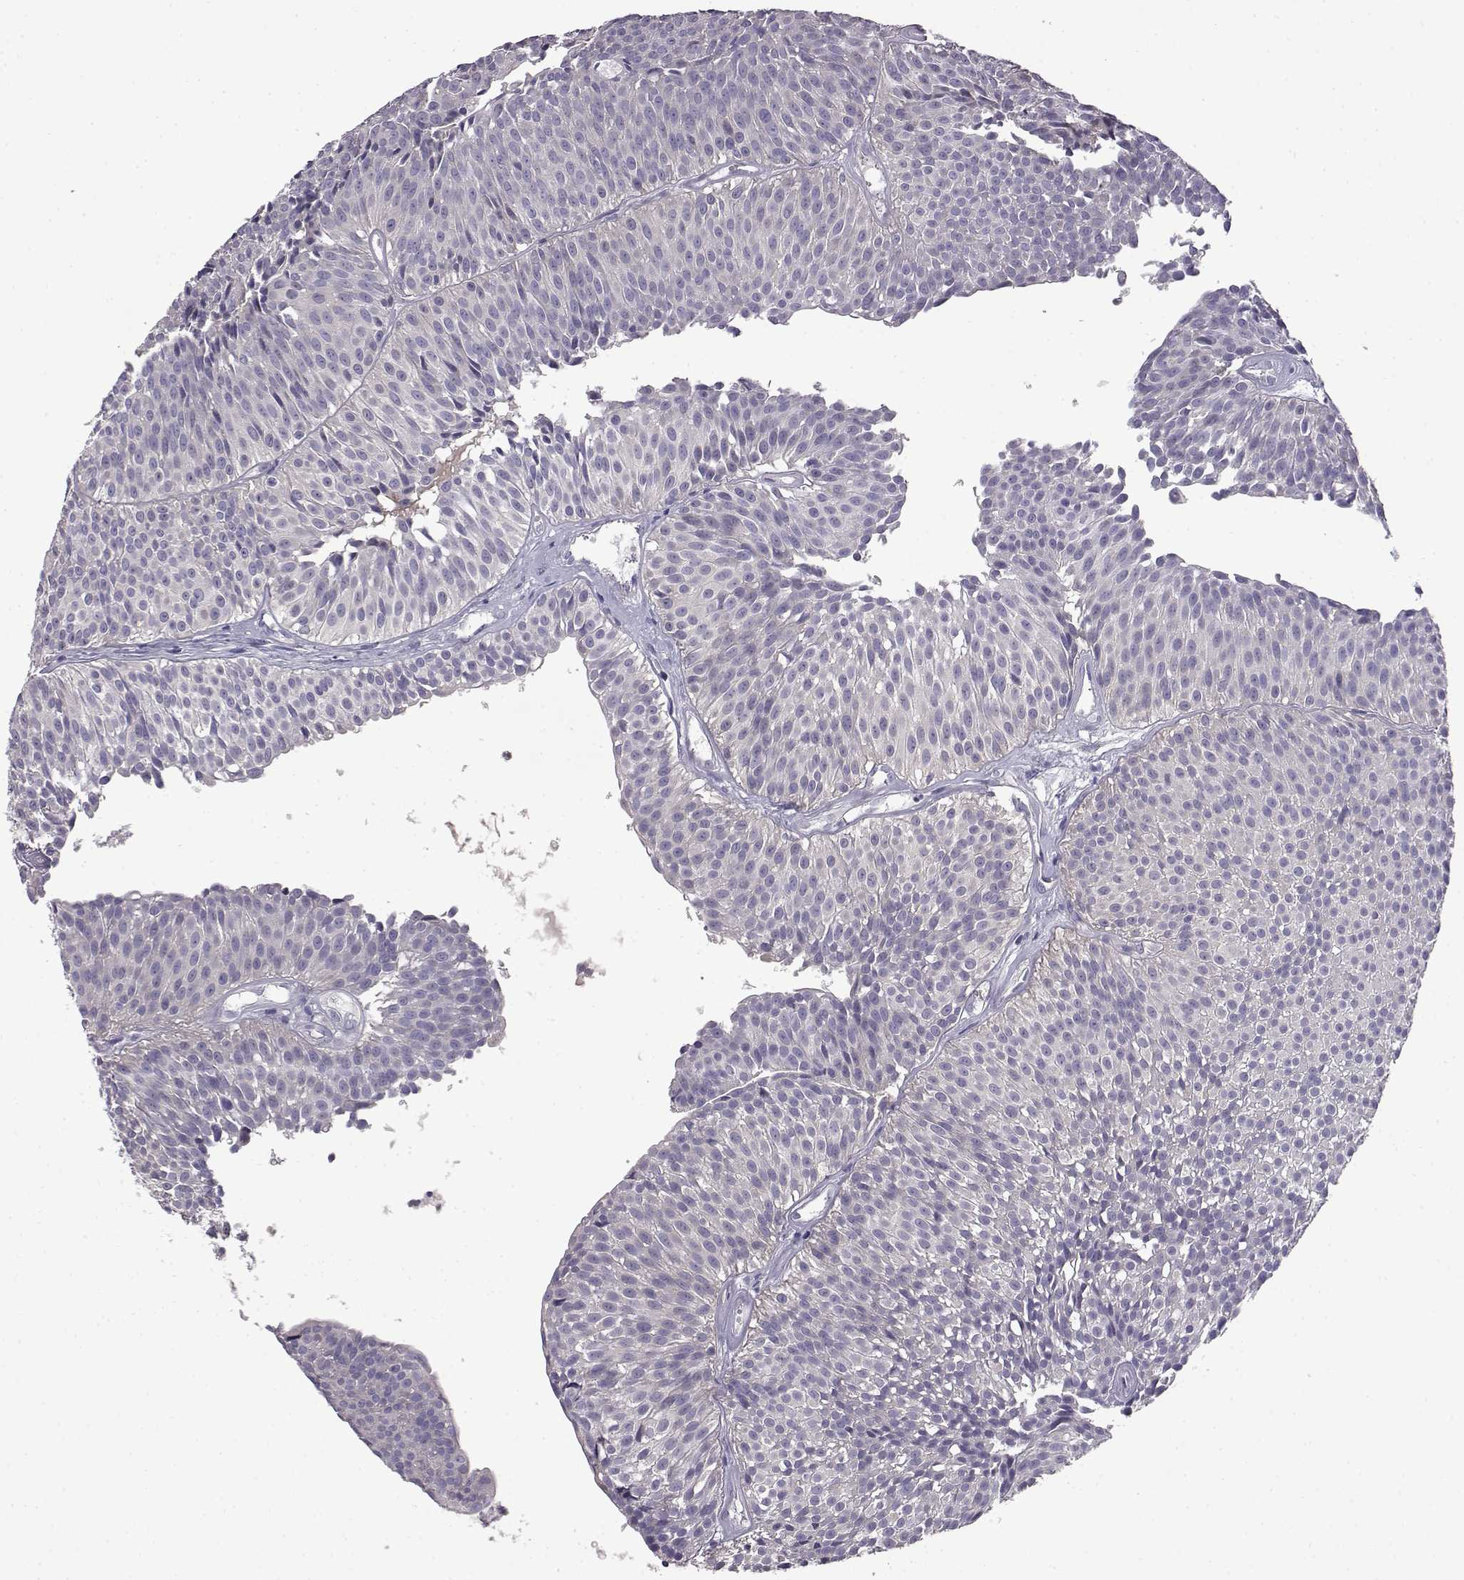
{"staining": {"intensity": "negative", "quantity": "none", "location": "none"}, "tissue": "urothelial cancer", "cell_type": "Tumor cells", "image_type": "cancer", "snomed": [{"axis": "morphology", "description": "Urothelial carcinoma, Low grade"}, {"axis": "topography", "description": "Urinary bladder"}], "caption": "High magnification brightfield microscopy of urothelial cancer stained with DAB (brown) and counterstained with hematoxylin (blue): tumor cells show no significant positivity.", "gene": "VGF", "patient": {"sex": "male", "age": 63}}